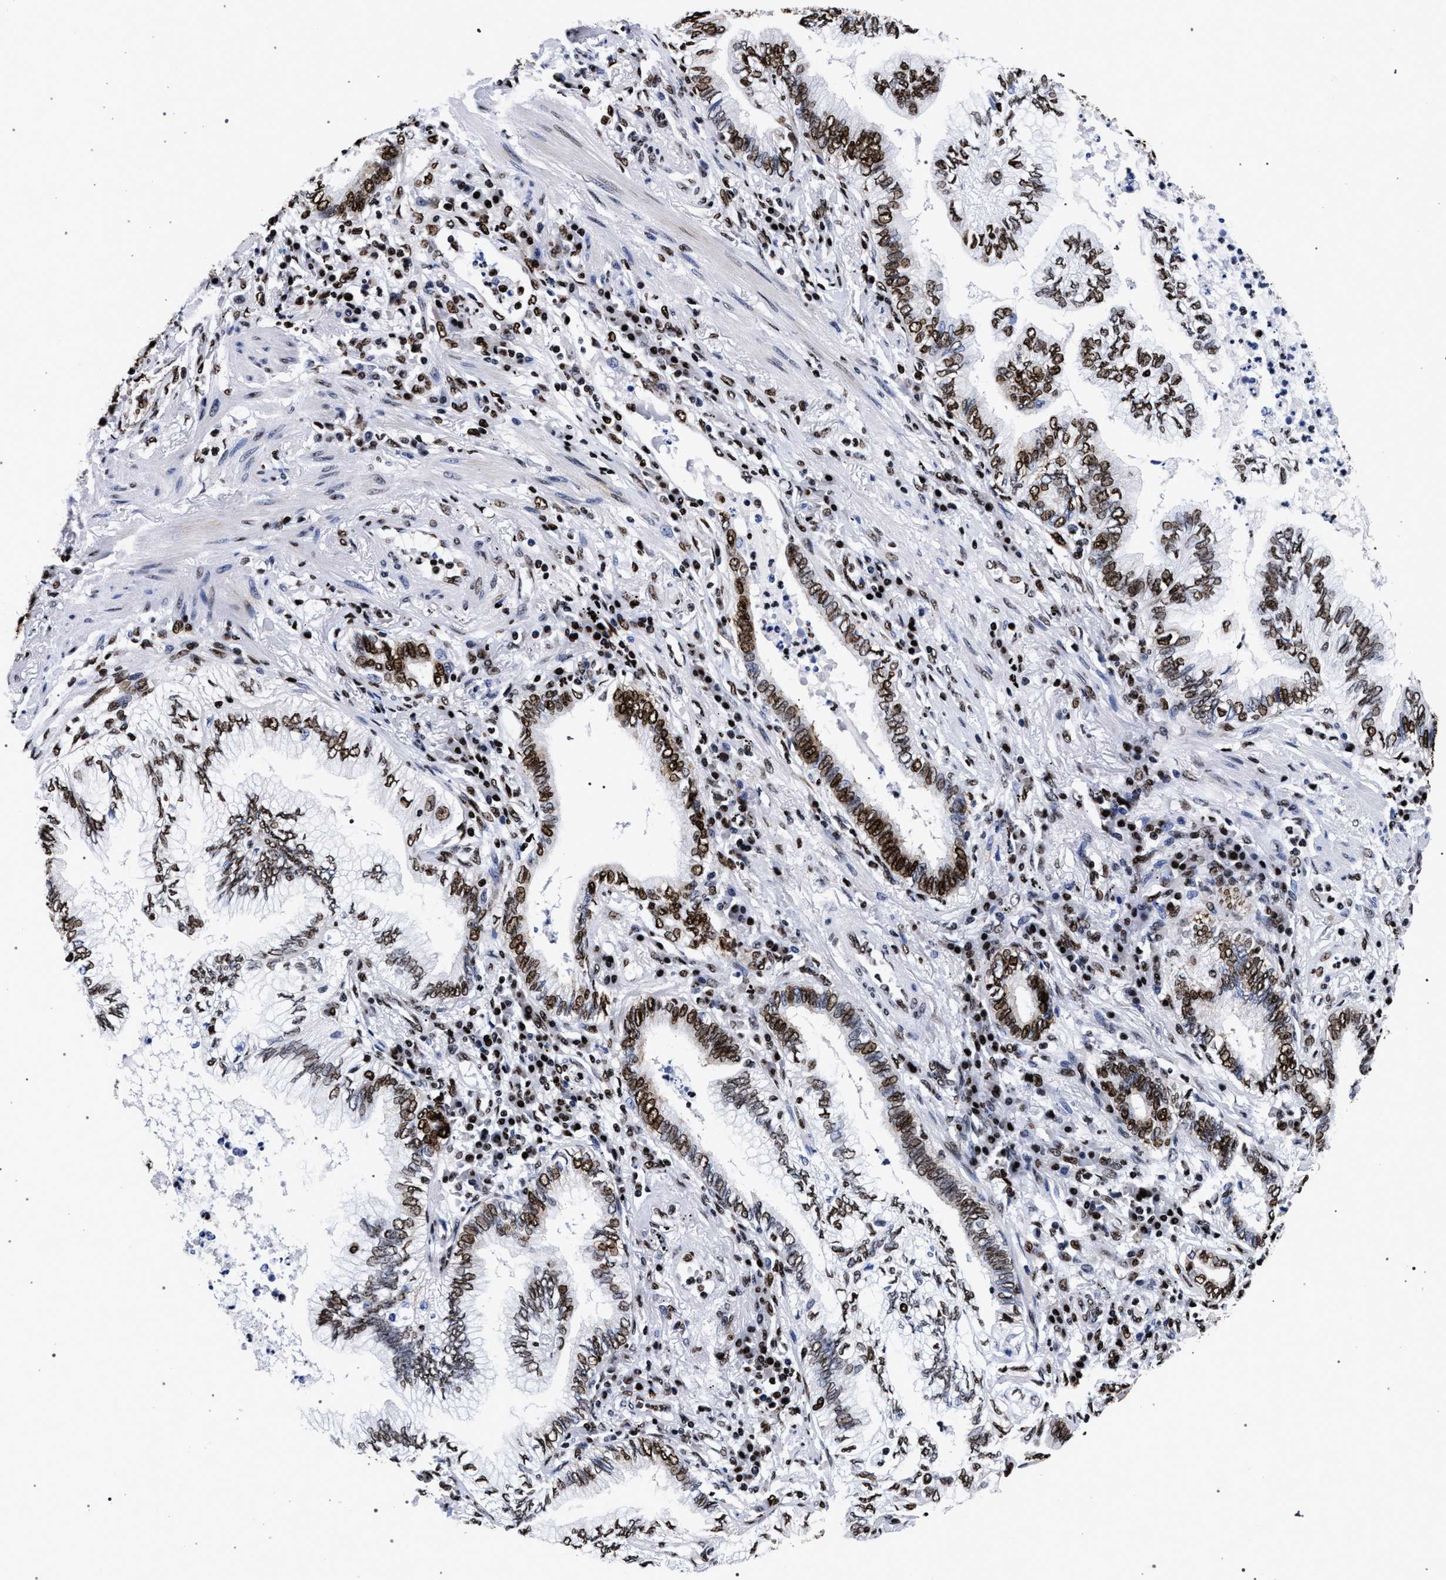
{"staining": {"intensity": "moderate", "quantity": ">75%", "location": "nuclear"}, "tissue": "lung cancer", "cell_type": "Tumor cells", "image_type": "cancer", "snomed": [{"axis": "morphology", "description": "Normal tissue, NOS"}, {"axis": "morphology", "description": "Adenocarcinoma, NOS"}, {"axis": "topography", "description": "Bronchus"}, {"axis": "topography", "description": "Lung"}], "caption": "Human lung adenocarcinoma stained with a brown dye exhibits moderate nuclear positive staining in about >75% of tumor cells.", "gene": "HNRNPA1", "patient": {"sex": "female", "age": 70}}